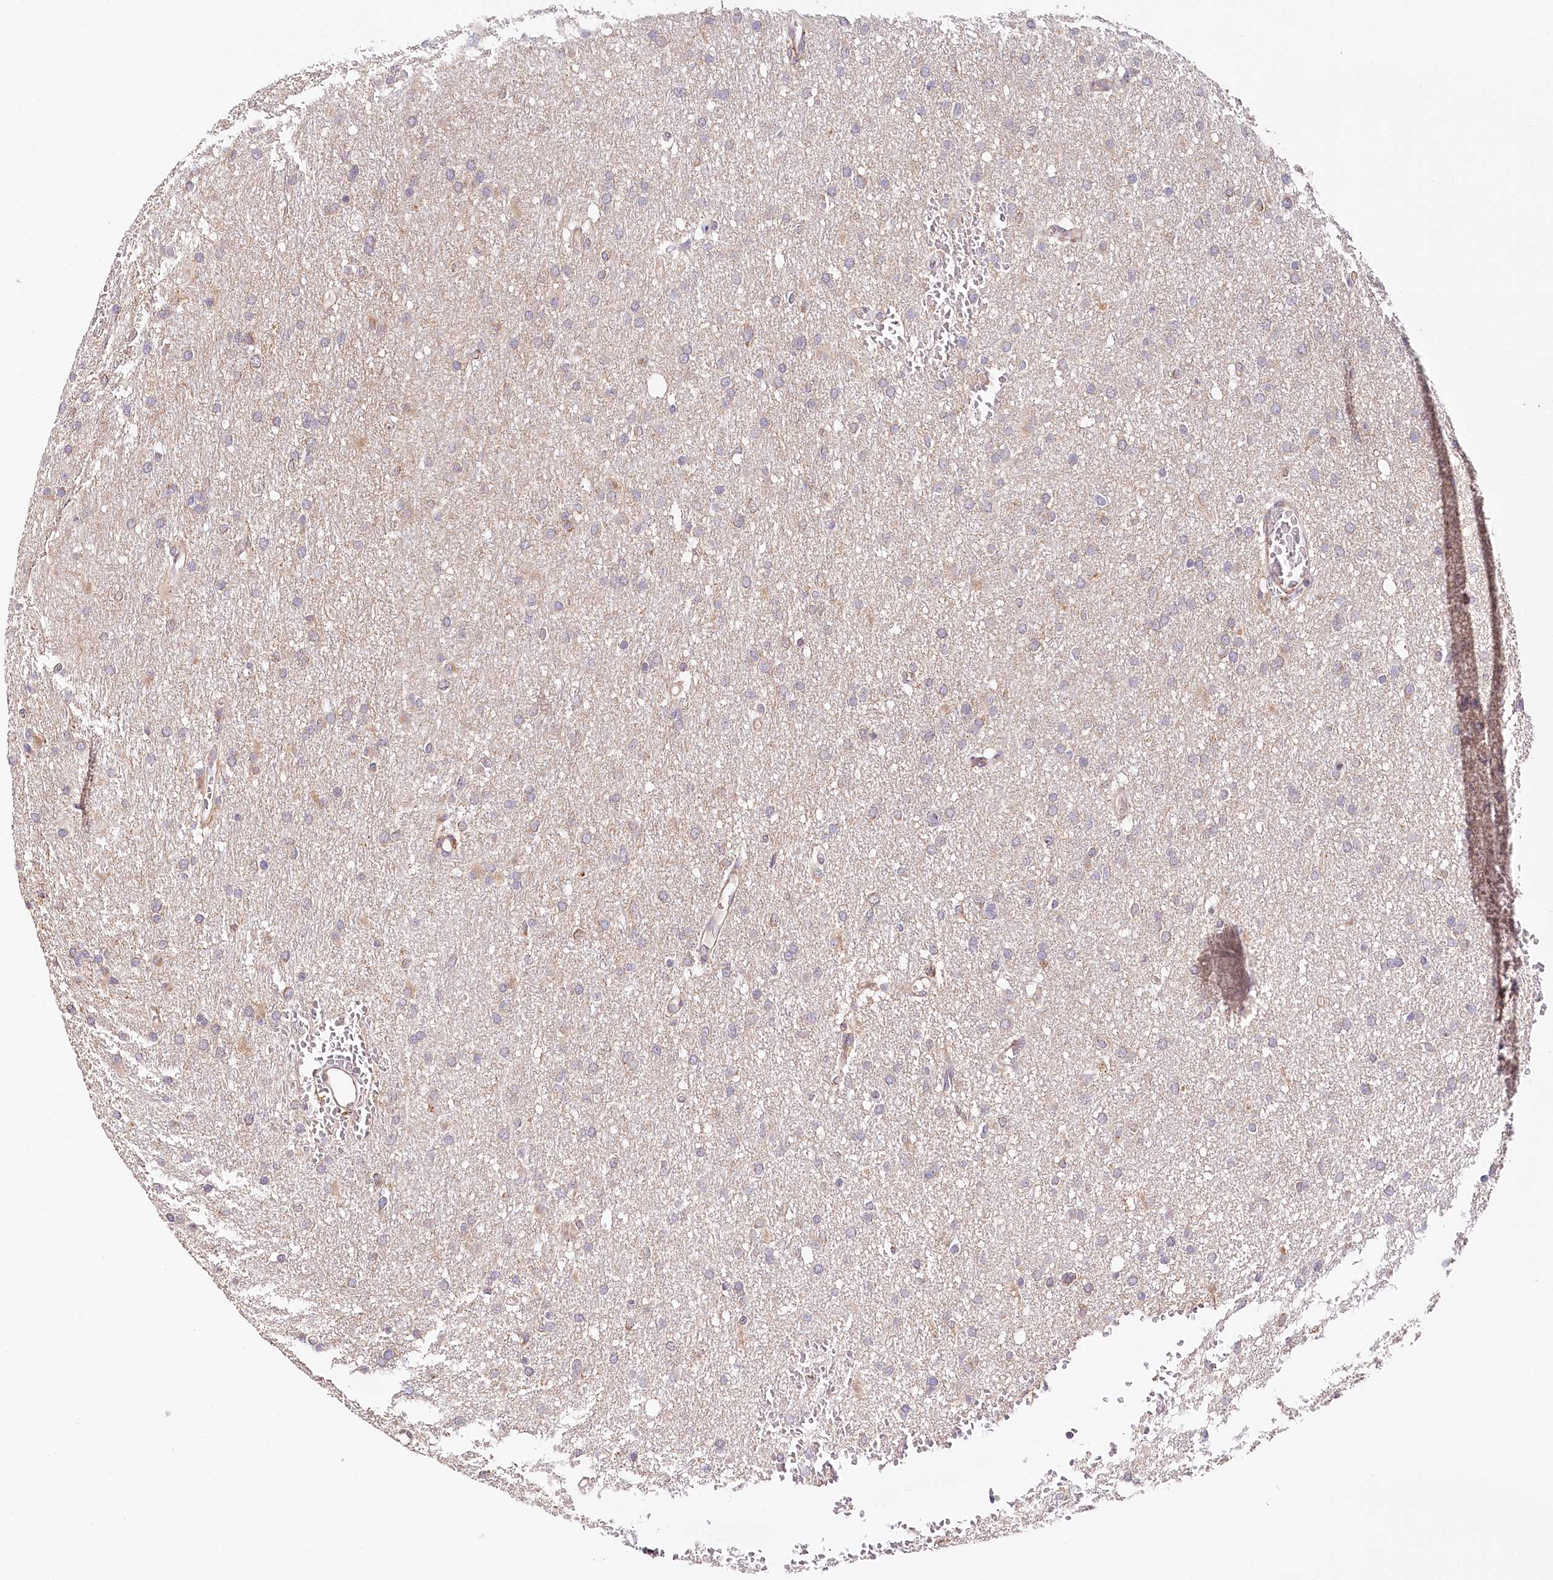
{"staining": {"intensity": "weak", "quantity": "<25%", "location": "cytoplasmic/membranous"}, "tissue": "glioma", "cell_type": "Tumor cells", "image_type": "cancer", "snomed": [{"axis": "morphology", "description": "Glioma, malignant, High grade"}, {"axis": "topography", "description": "Cerebral cortex"}], "caption": "This is an IHC micrograph of malignant high-grade glioma. There is no positivity in tumor cells.", "gene": "VEGFA", "patient": {"sex": "female", "age": 36}}